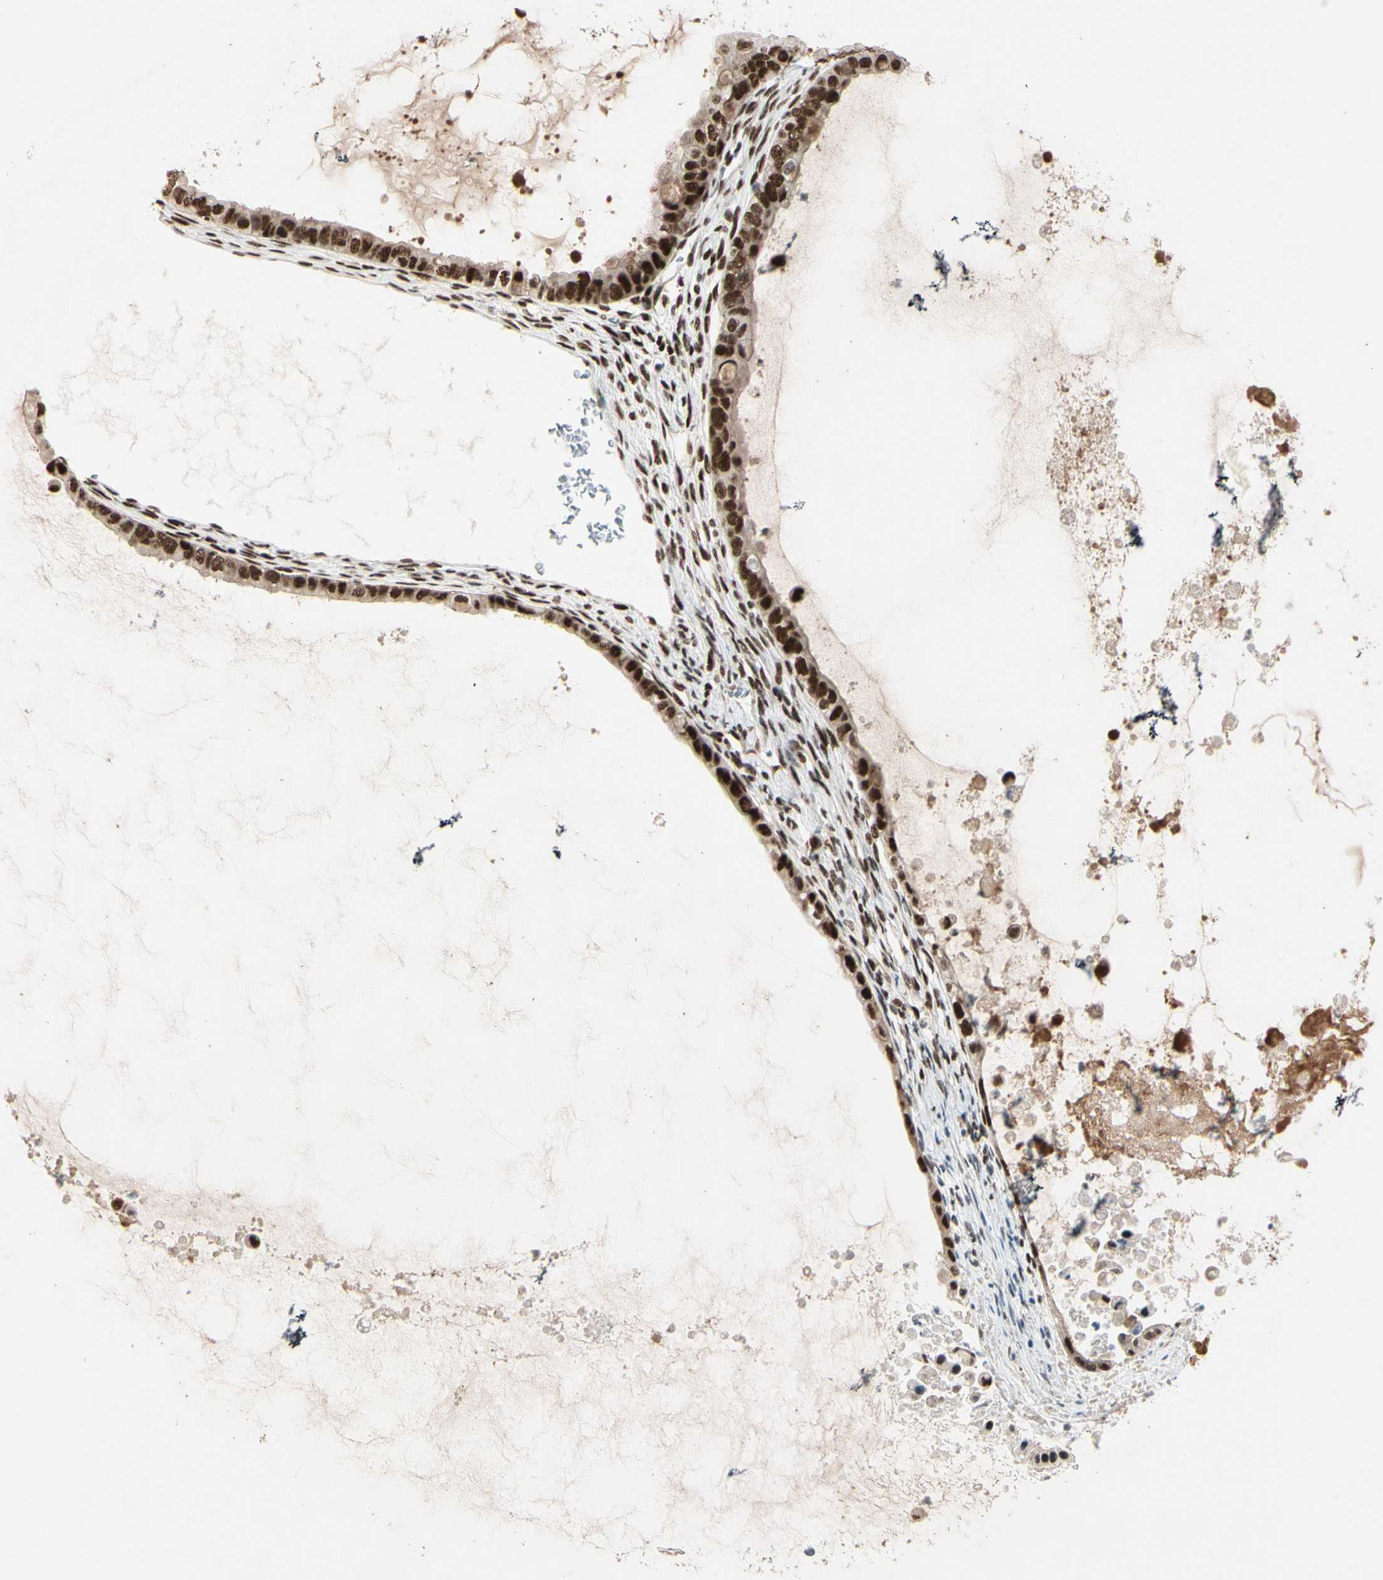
{"staining": {"intensity": "strong", "quantity": ">75%", "location": "cytoplasmic/membranous,nuclear"}, "tissue": "ovarian cancer", "cell_type": "Tumor cells", "image_type": "cancer", "snomed": [{"axis": "morphology", "description": "Cystadenocarcinoma, mucinous, NOS"}, {"axis": "topography", "description": "Ovary"}], "caption": "There is high levels of strong cytoplasmic/membranous and nuclear staining in tumor cells of ovarian mucinous cystadenocarcinoma, as demonstrated by immunohistochemical staining (brown color).", "gene": "CHAMP1", "patient": {"sex": "female", "age": 80}}